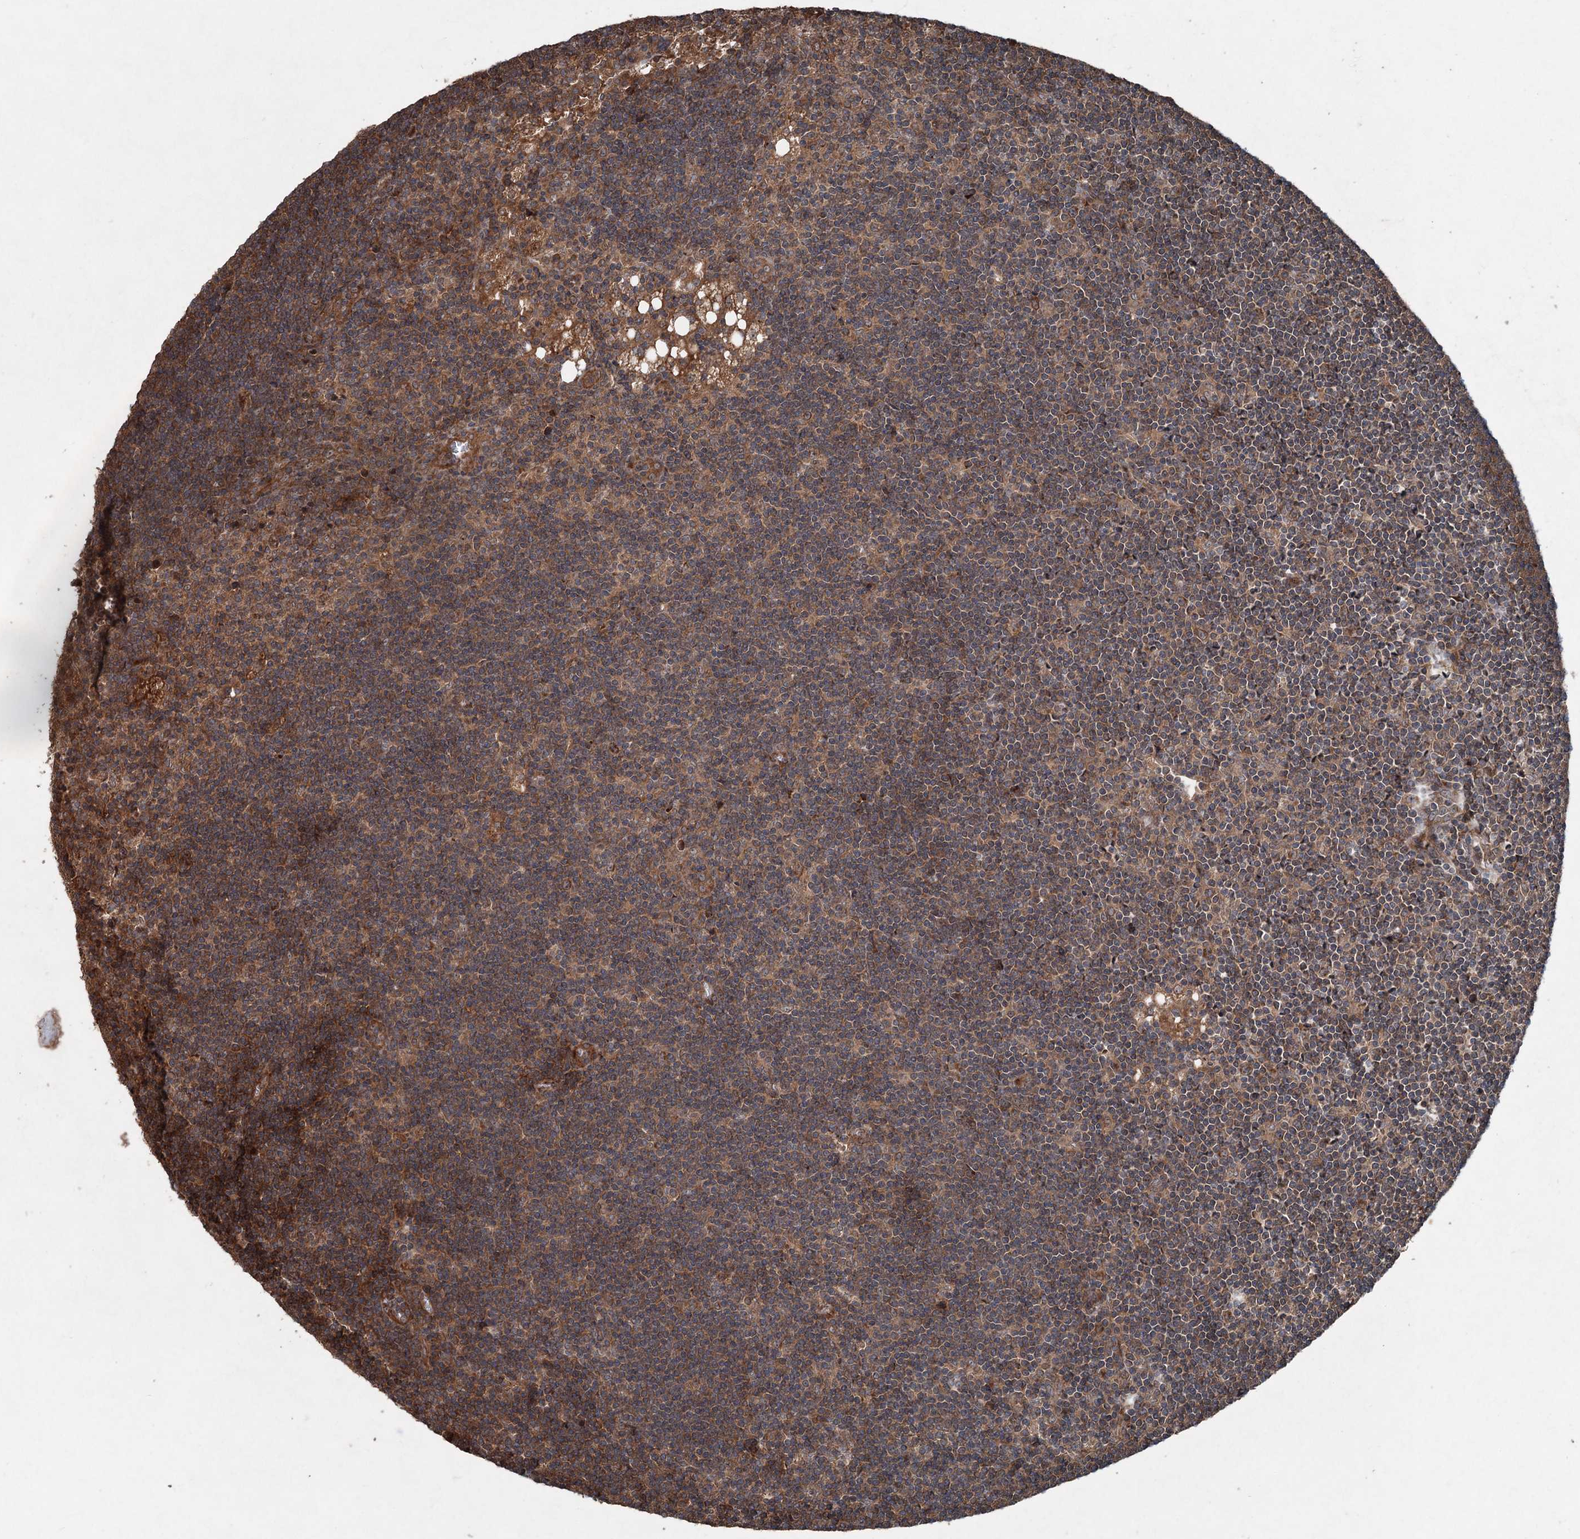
{"staining": {"intensity": "strong", "quantity": "25%-75%", "location": "cytoplasmic/membranous"}, "tissue": "lymph node", "cell_type": "Non-germinal center cells", "image_type": "normal", "snomed": [{"axis": "morphology", "description": "Normal tissue, NOS"}, {"axis": "topography", "description": "Lymph node"}], "caption": "IHC photomicrograph of benign lymph node stained for a protein (brown), which reveals high levels of strong cytoplasmic/membranous staining in approximately 25%-75% of non-germinal center cells.", "gene": "ALAS1", "patient": {"sex": "male", "age": 24}}